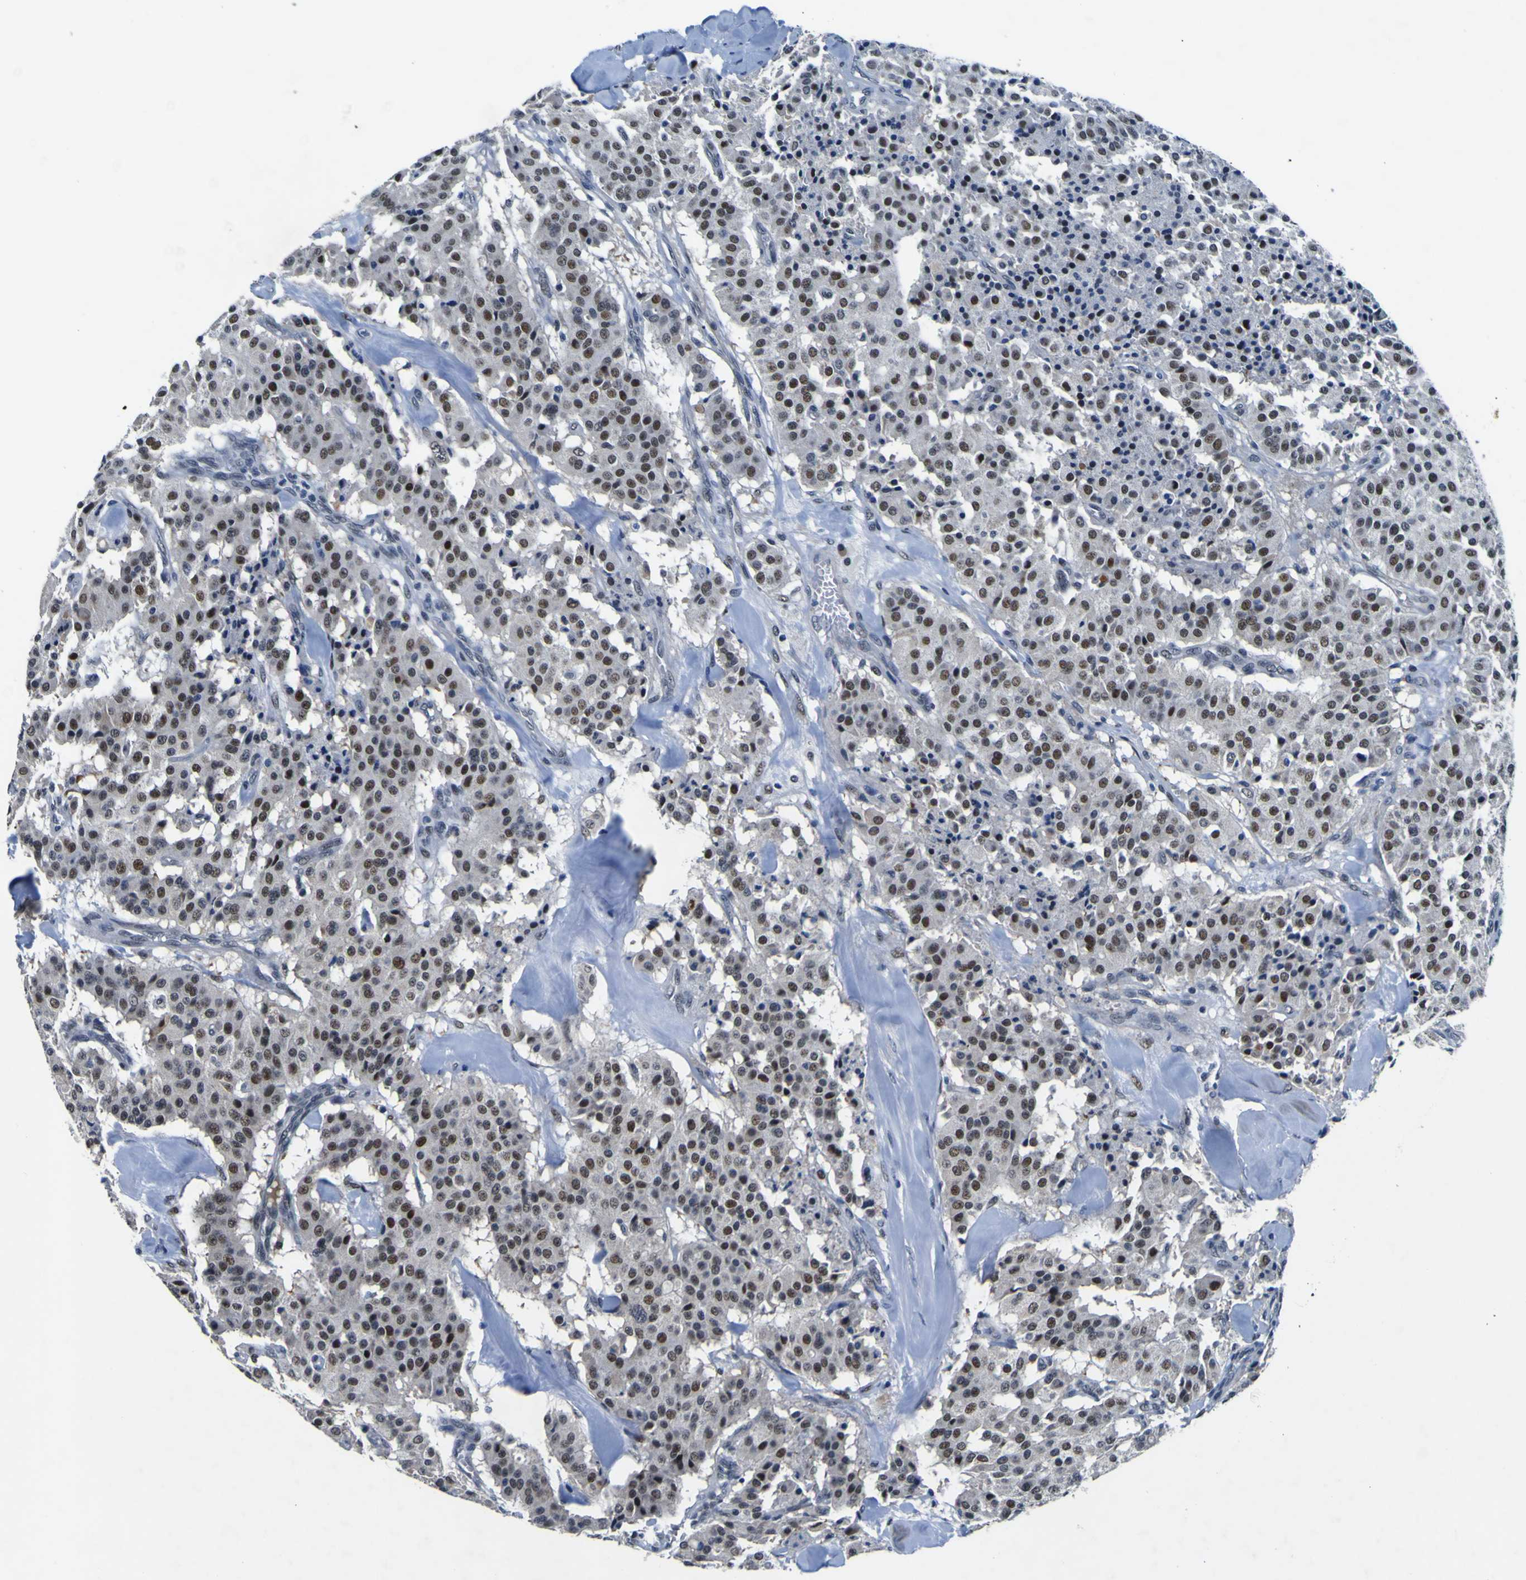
{"staining": {"intensity": "moderate", "quantity": ">75%", "location": "nuclear"}, "tissue": "carcinoid", "cell_type": "Tumor cells", "image_type": "cancer", "snomed": [{"axis": "morphology", "description": "Carcinoid, malignant, NOS"}, {"axis": "topography", "description": "Lung"}], "caption": "Immunohistochemistry (IHC) photomicrograph of neoplastic tissue: human carcinoid (malignant) stained using immunohistochemistry (IHC) shows medium levels of moderate protein expression localized specifically in the nuclear of tumor cells, appearing as a nuclear brown color.", "gene": "CUL4B", "patient": {"sex": "male", "age": 30}}